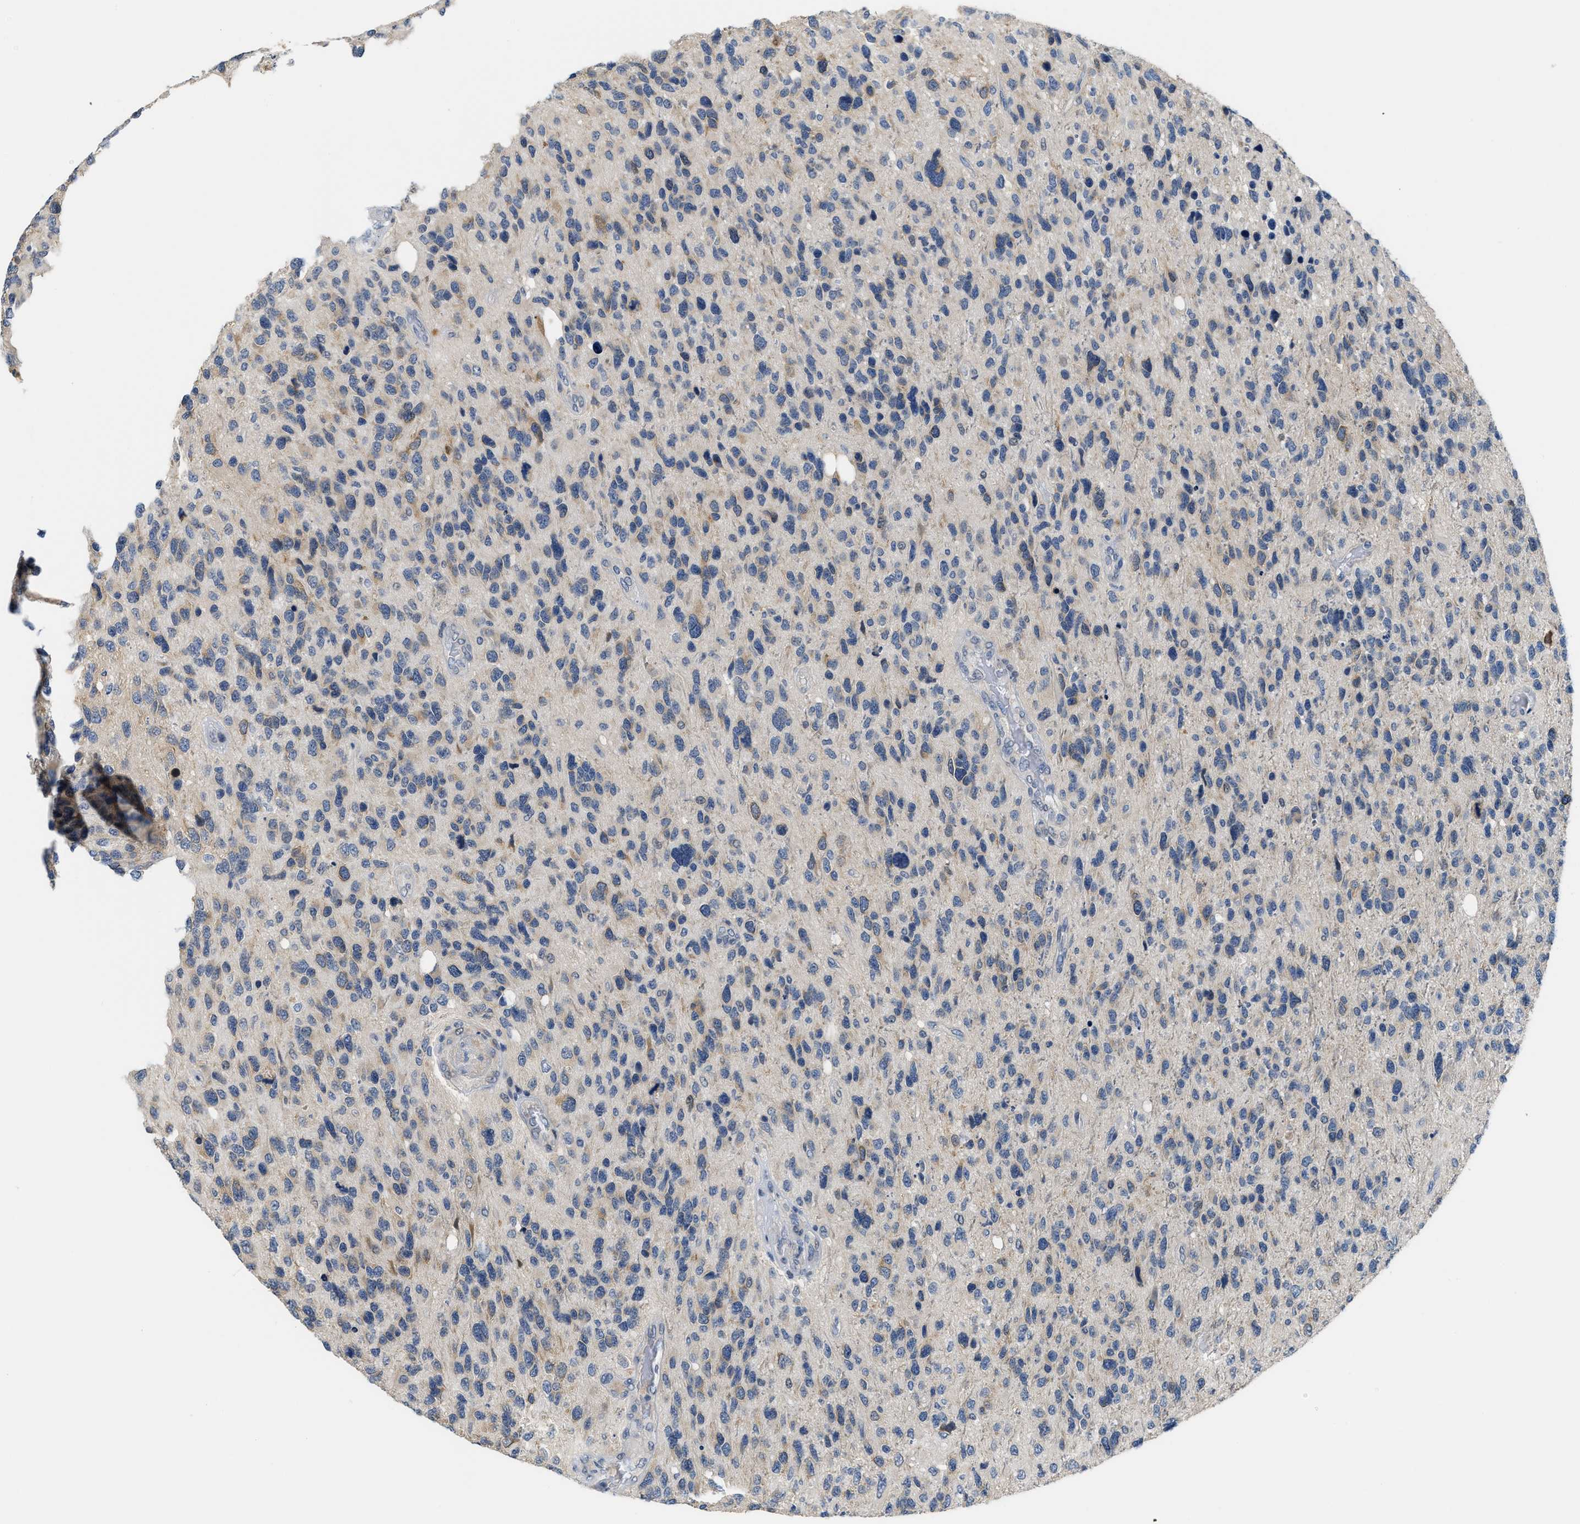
{"staining": {"intensity": "weak", "quantity": "<25%", "location": "cytoplasmic/membranous"}, "tissue": "glioma", "cell_type": "Tumor cells", "image_type": "cancer", "snomed": [{"axis": "morphology", "description": "Glioma, malignant, High grade"}, {"axis": "topography", "description": "Brain"}], "caption": "Immunohistochemistry (IHC) of human glioma demonstrates no expression in tumor cells.", "gene": "CLGN", "patient": {"sex": "female", "age": 58}}